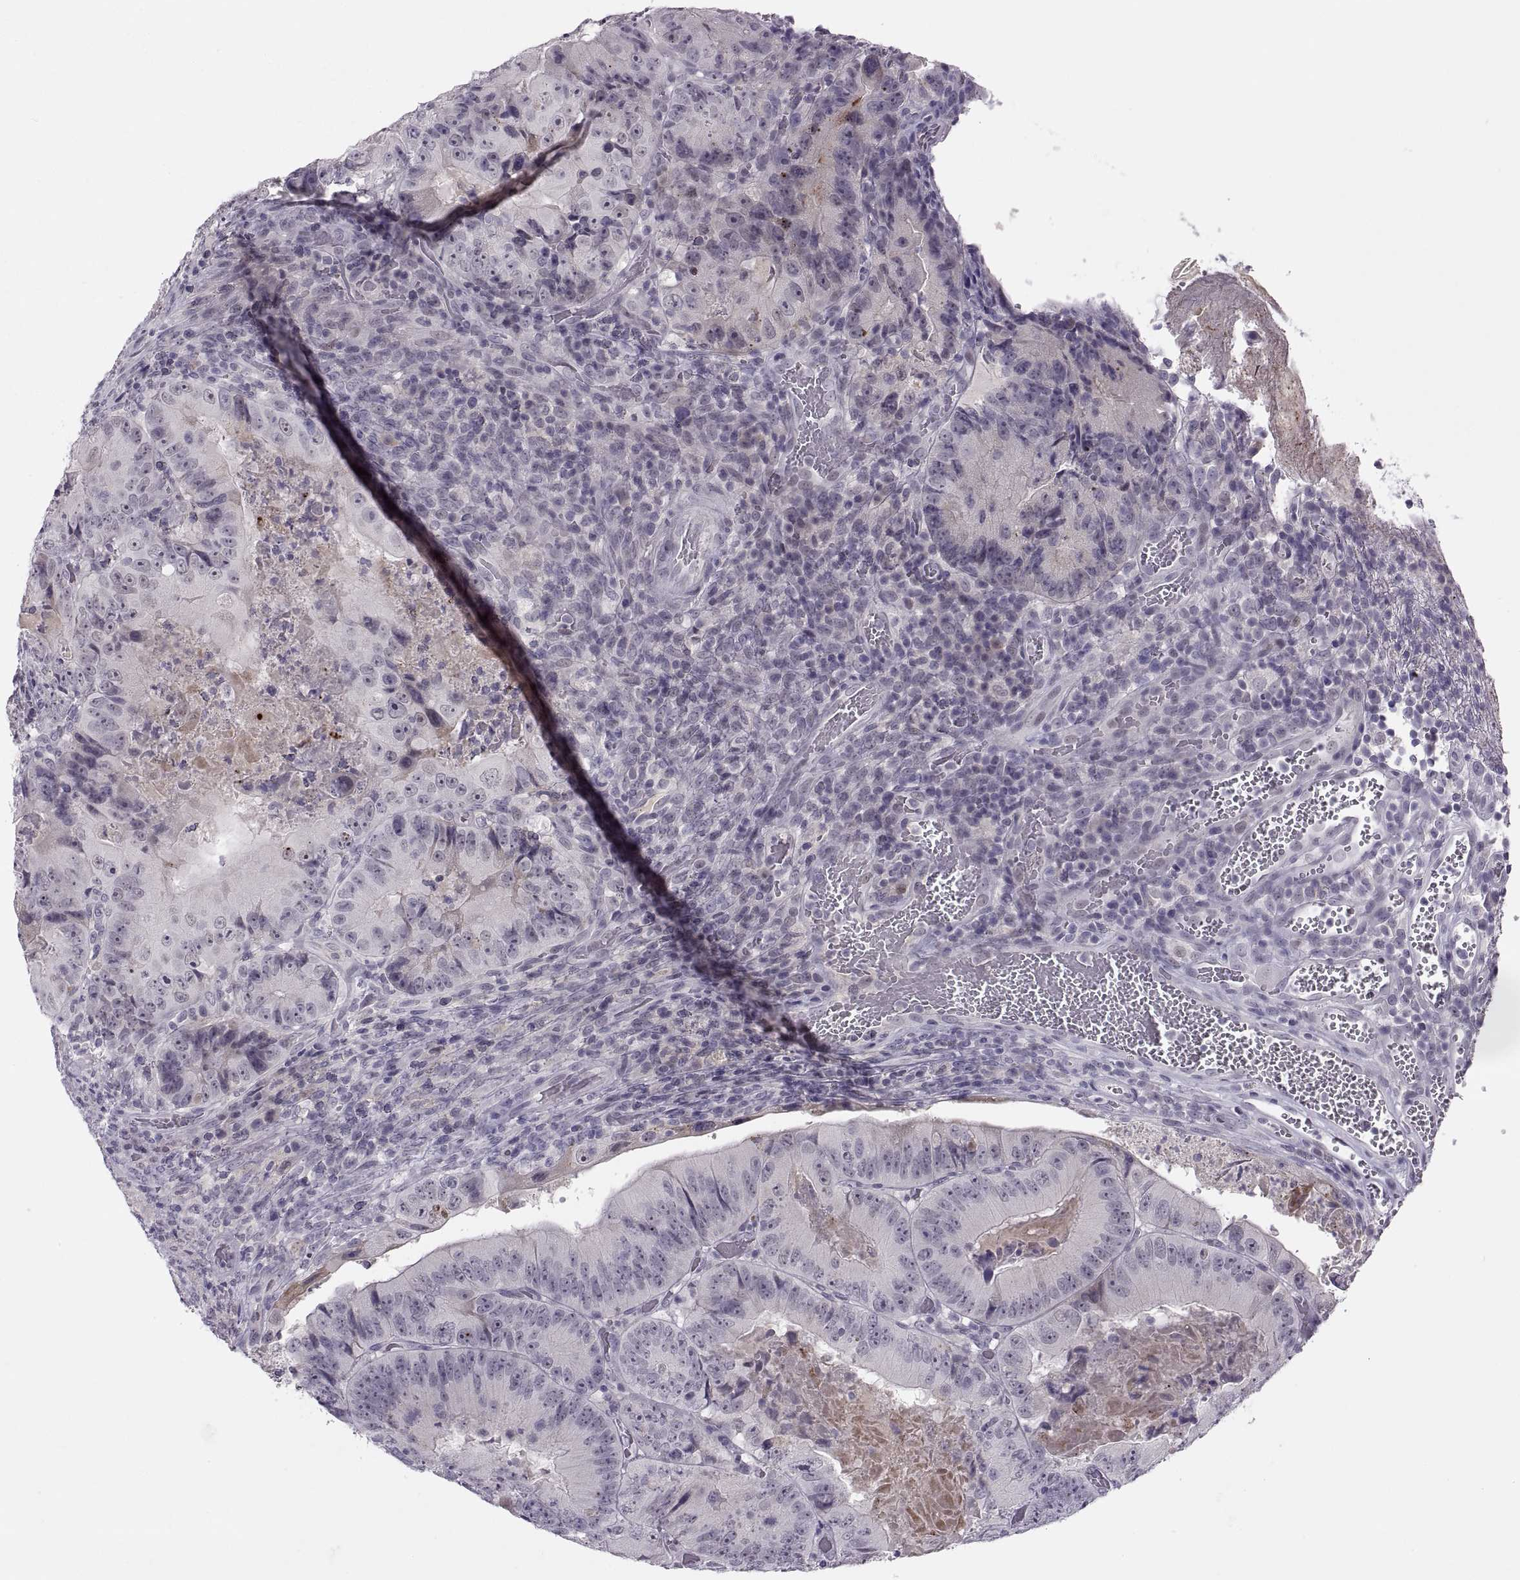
{"staining": {"intensity": "negative", "quantity": "none", "location": "none"}, "tissue": "colorectal cancer", "cell_type": "Tumor cells", "image_type": "cancer", "snomed": [{"axis": "morphology", "description": "Adenocarcinoma, NOS"}, {"axis": "topography", "description": "Colon"}], "caption": "Adenocarcinoma (colorectal) was stained to show a protein in brown. There is no significant staining in tumor cells.", "gene": "CHCT1", "patient": {"sex": "female", "age": 86}}